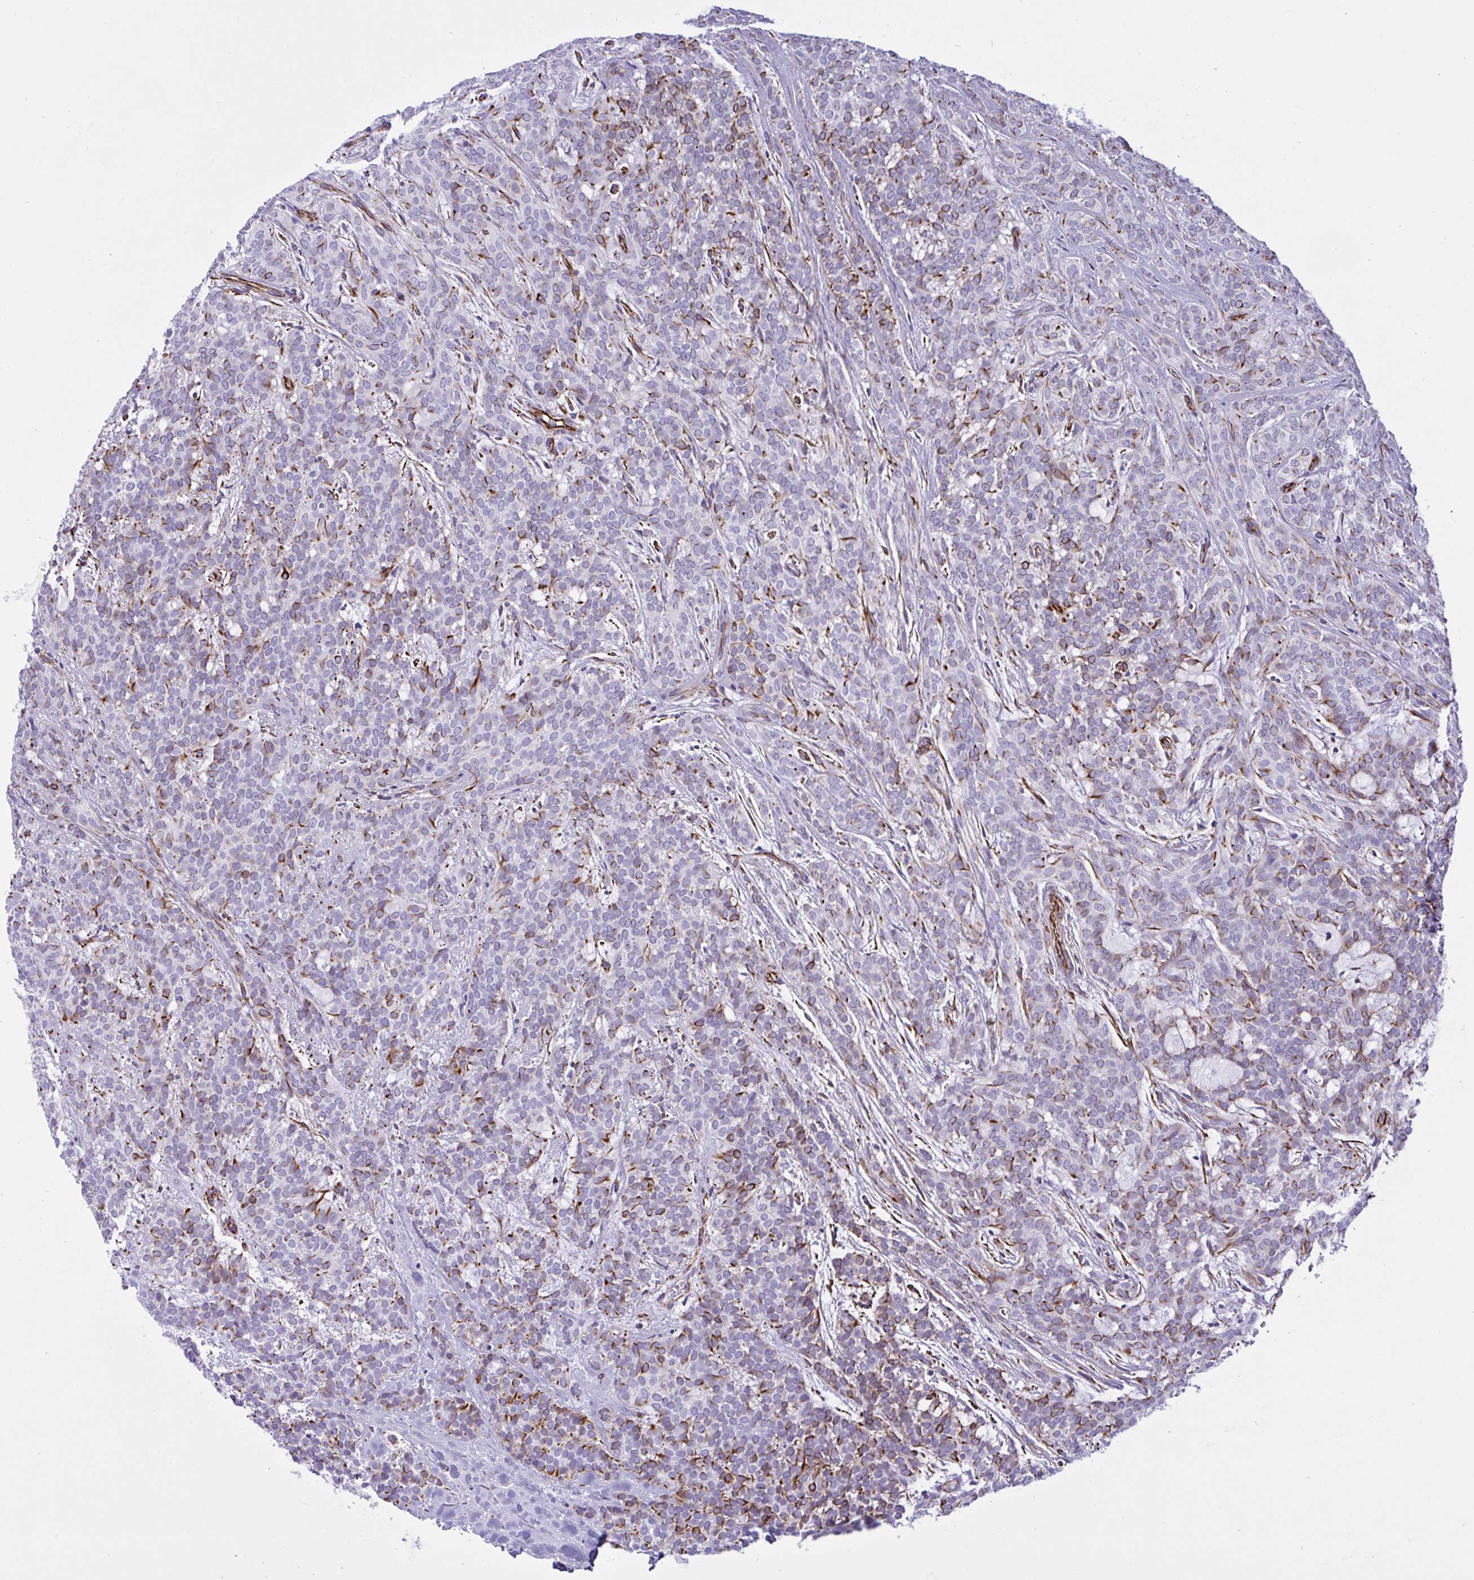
{"staining": {"intensity": "moderate", "quantity": ">75%", "location": "cytoplasmic/membranous"}, "tissue": "head and neck cancer", "cell_type": "Tumor cells", "image_type": "cancer", "snomed": [{"axis": "morphology", "description": "Normal tissue, NOS"}, {"axis": "morphology", "description": "Adenocarcinoma, NOS"}, {"axis": "topography", "description": "Oral tissue"}, {"axis": "topography", "description": "Head-Neck"}], "caption": "Brown immunohistochemical staining in head and neck cancer exhibits moderate cytoplasmic/membranous staining in about >75% of tumor cells.", "gene": "SMAD5", "patient": {"sex": "female", "age": 57}}